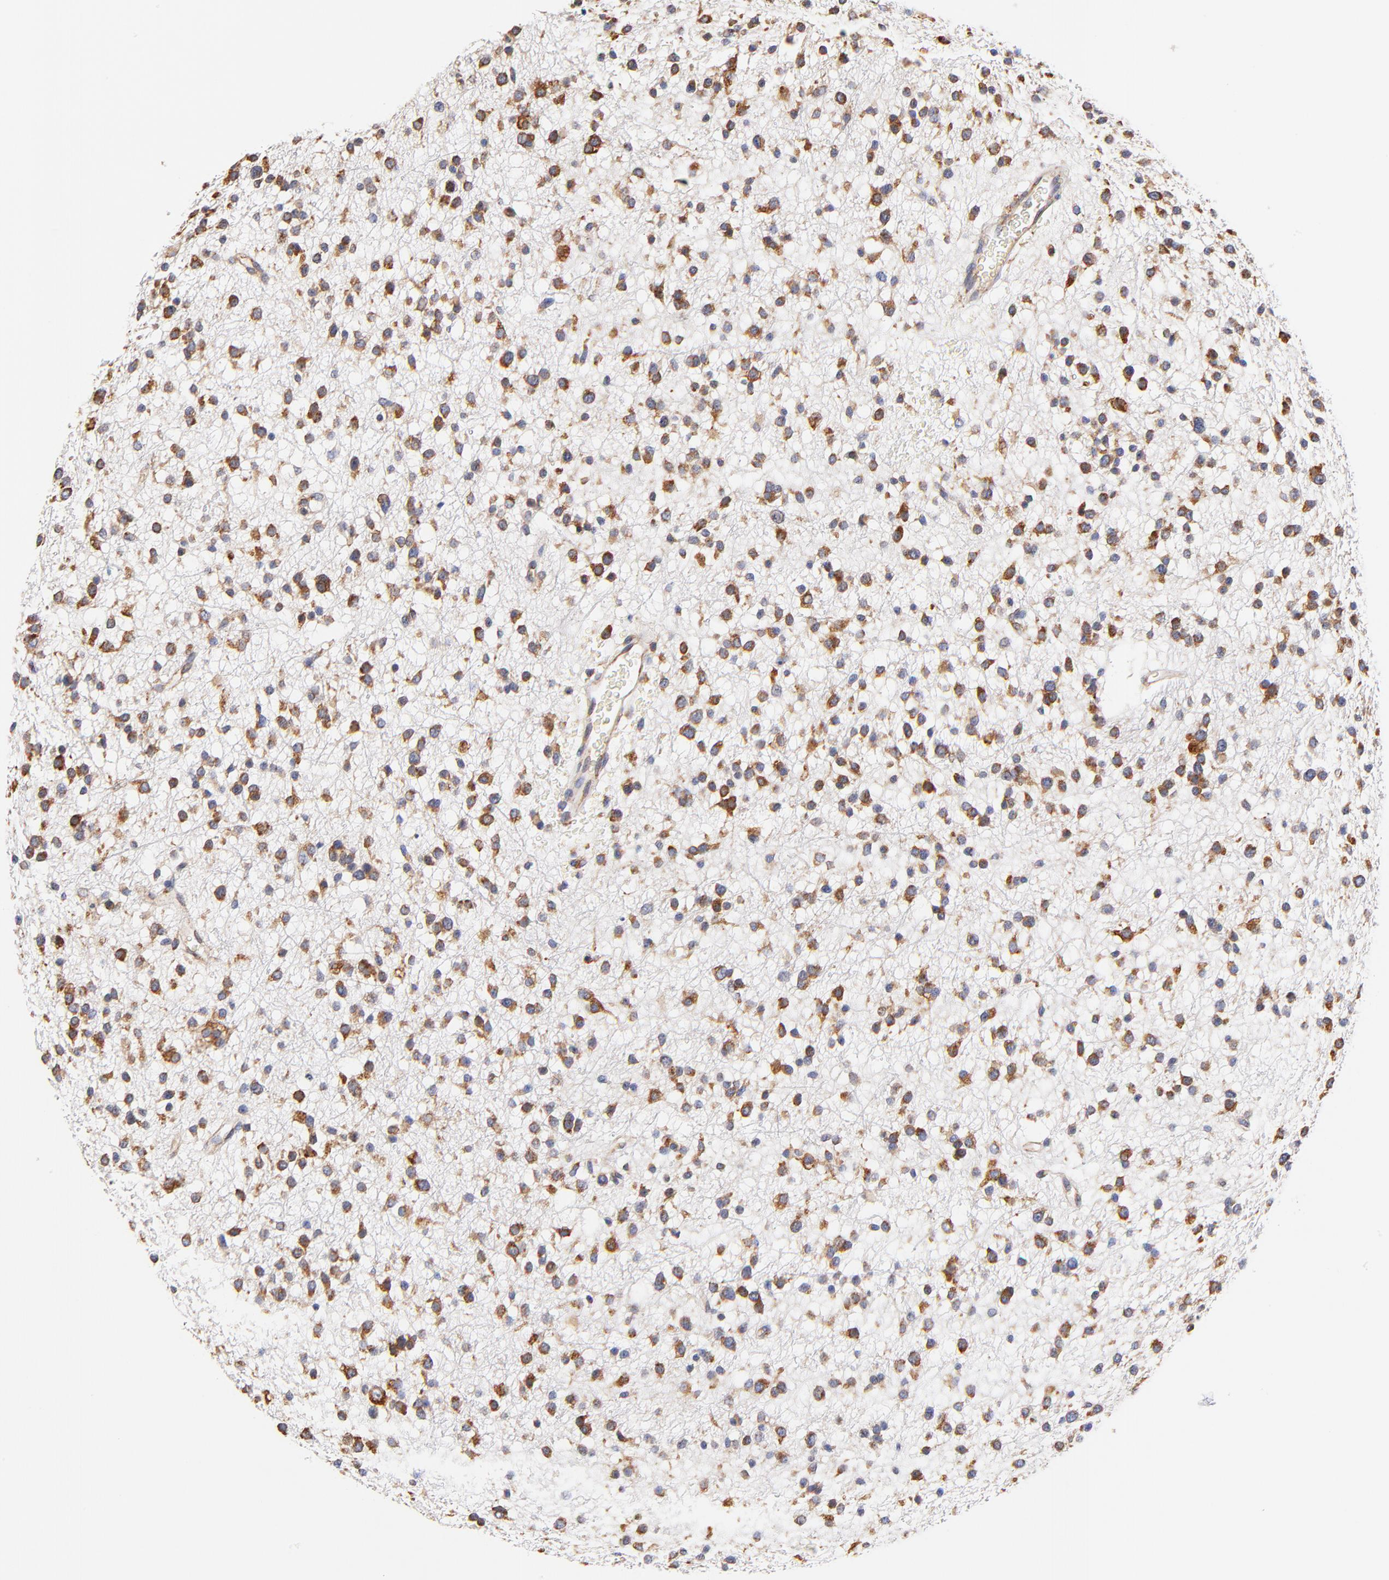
{"staining": {"intensity": "moderate", "quantity": "25%-75%", "location": "cytoplasmic/membranous"}, "tissue": "glioma", "cell_type": "Tumor cells", "image_type": "cancer", "snomed": [{"axis": "morphology", "description": "Glioma, malignant, Low grade"}, {"axis": "topography", "description": "Brain"}], "caption": "Moderate cytoplasmic/membranous staining for a protein is appreciated in about 25%-75% of tumor cells of low-grade glioma (malignant) using immunohistochemistry (IHC).", "gene": "RPL27", "patient": {"sex": "female", "age": 36}}